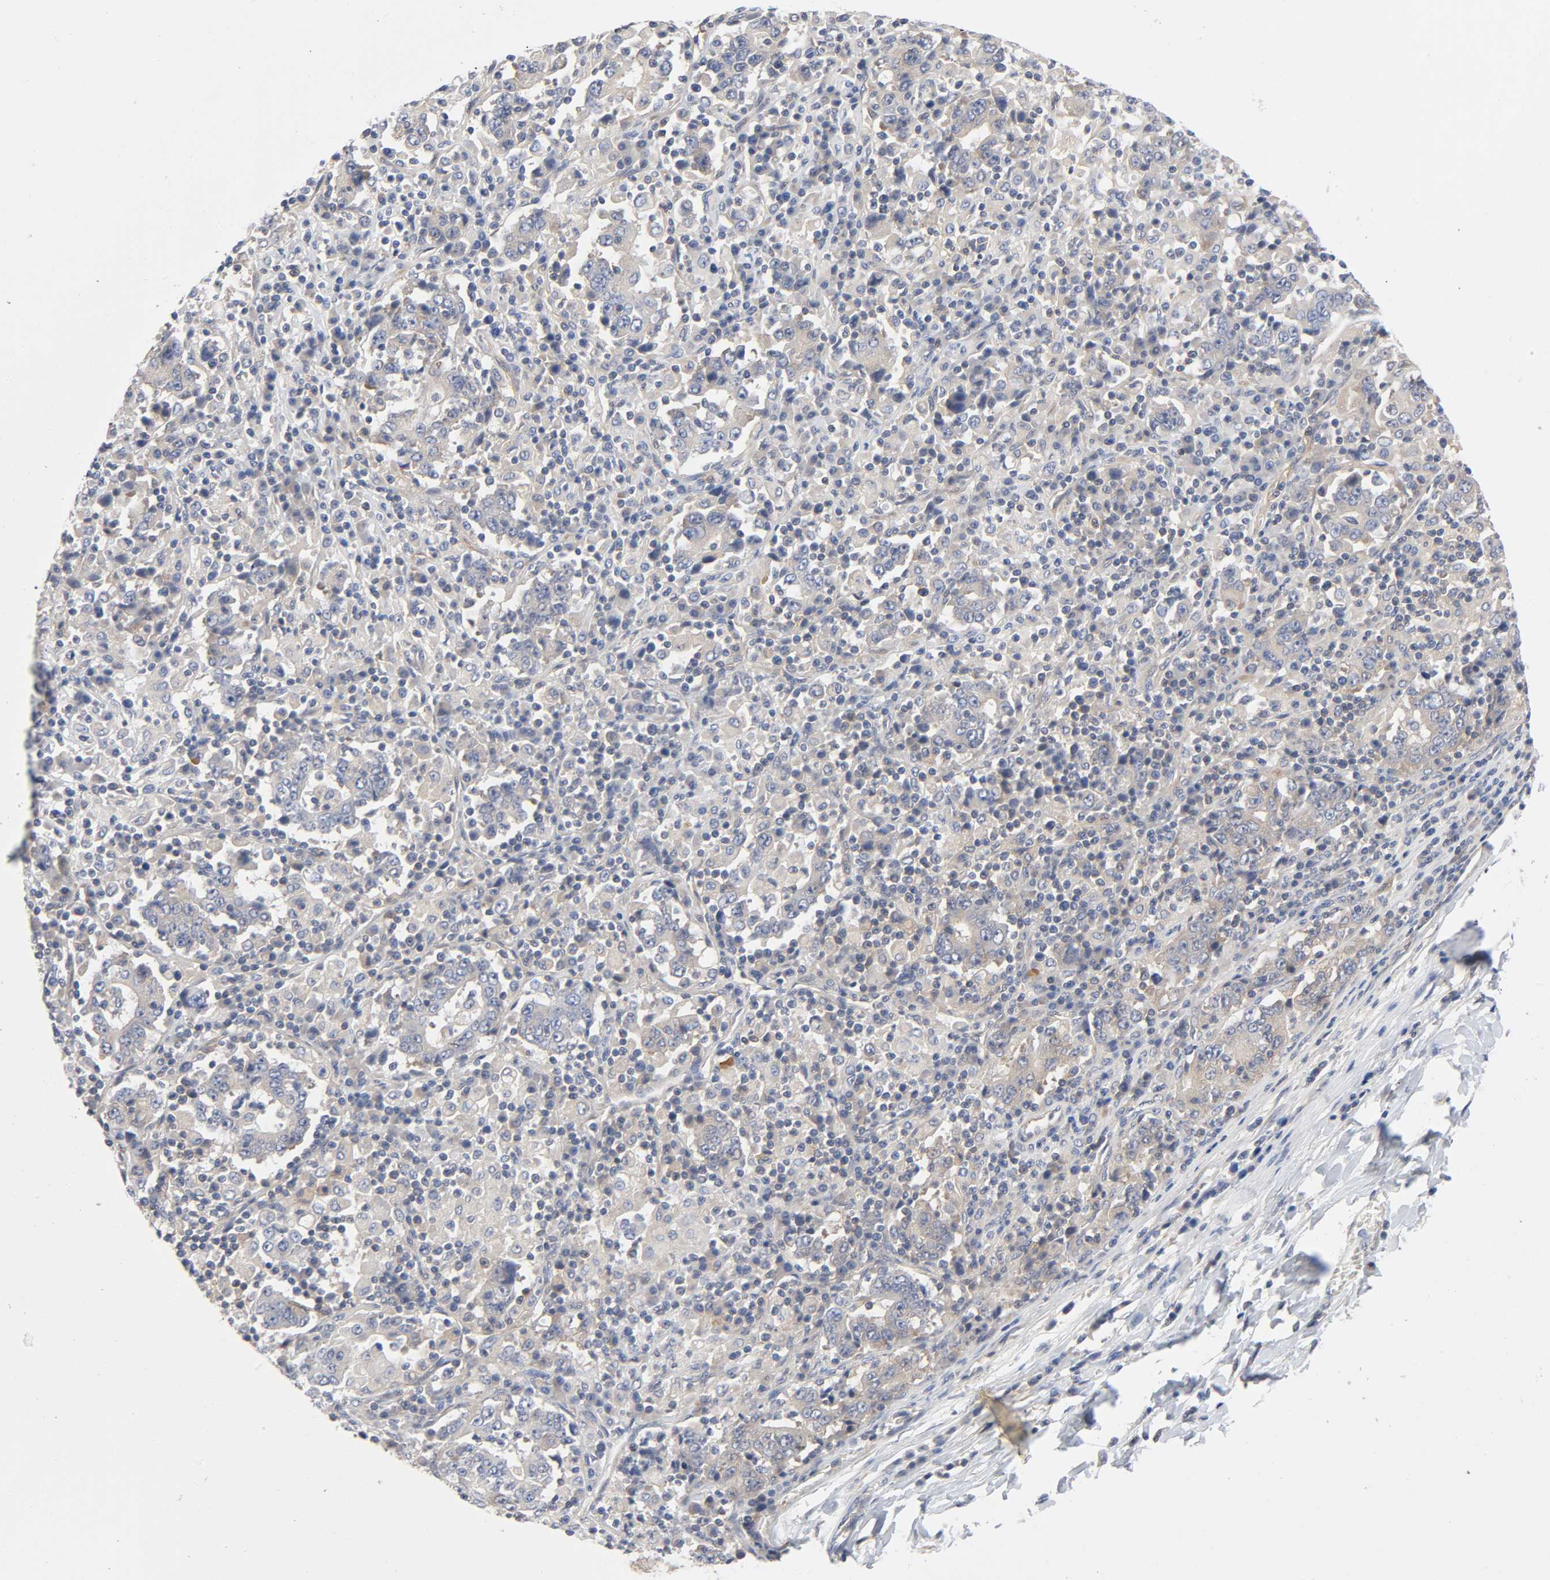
{"staining": {"intensity": "weak", "quantity": ">75%", "location": "cytoplasmic/membranous"}, "tissue": "stomach cancer", "cell_type": "Tumor cells", "image_type": "cancer", "snomed": [{"axis": "morphology", "description": "Normal tissue, NOS"}, {"axis": "morphology", "description": "Adenocarcinoma, NOS"}, {"axis": "topography", "description": "Stomach, upper"}, {"axis": "topography", "description": "Stomach"}], "caption": "High-power microscopy captured an IHC micrograph of stomach adenocarcinoma, revealing weak cytoplasmic/membranous expression in approximately >75% of tumor cells. The protein of interest is stained brown, and the nuclei are stained in blue (DAB IHC with brightfield microscopy, high magnification).", "gene": "PRKAB1", "patient": {"sex": "male", "age": 59}}